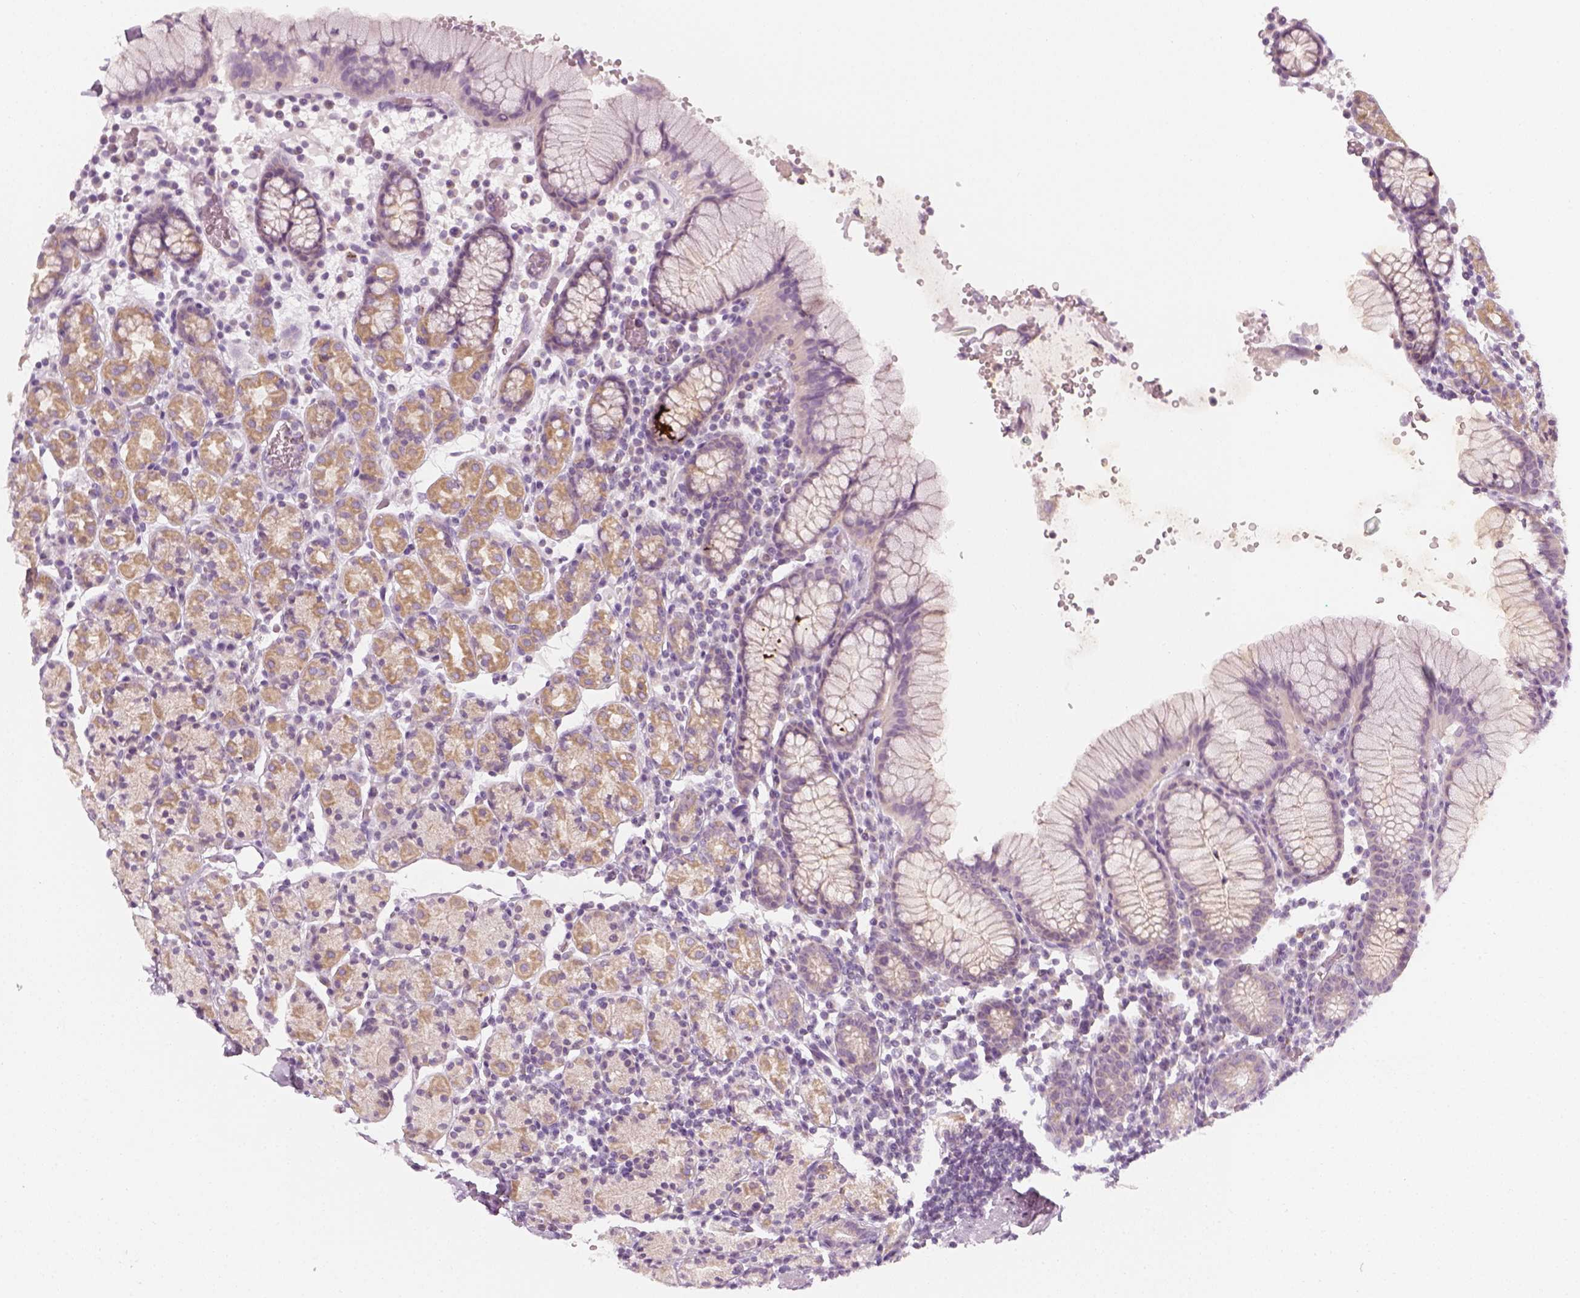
{"staining": {"intensity": "weak", "quantity": "<25%", "location": "cytoplasmic/membranous"}, "tissue": "stomach", "cell_type": "Glandular cells", "image_type": "normal", "snomed": [{"axis": "morphology", "description": "Normal tissue, NOS"}, {"axis": "topography", "description": "Stomach, upper"}, {"axis": "topography", "description": "Stomach"}], "caption": "Stomach was stained to show a protein in brown. There is no significant staining in glandular cells. (Brightfield microscopy of DAB (3,3'-diaminobenzidine) IHC at high magnification).", "gene": "PRAME", "patient": {"sex": "male", "age": 62}}